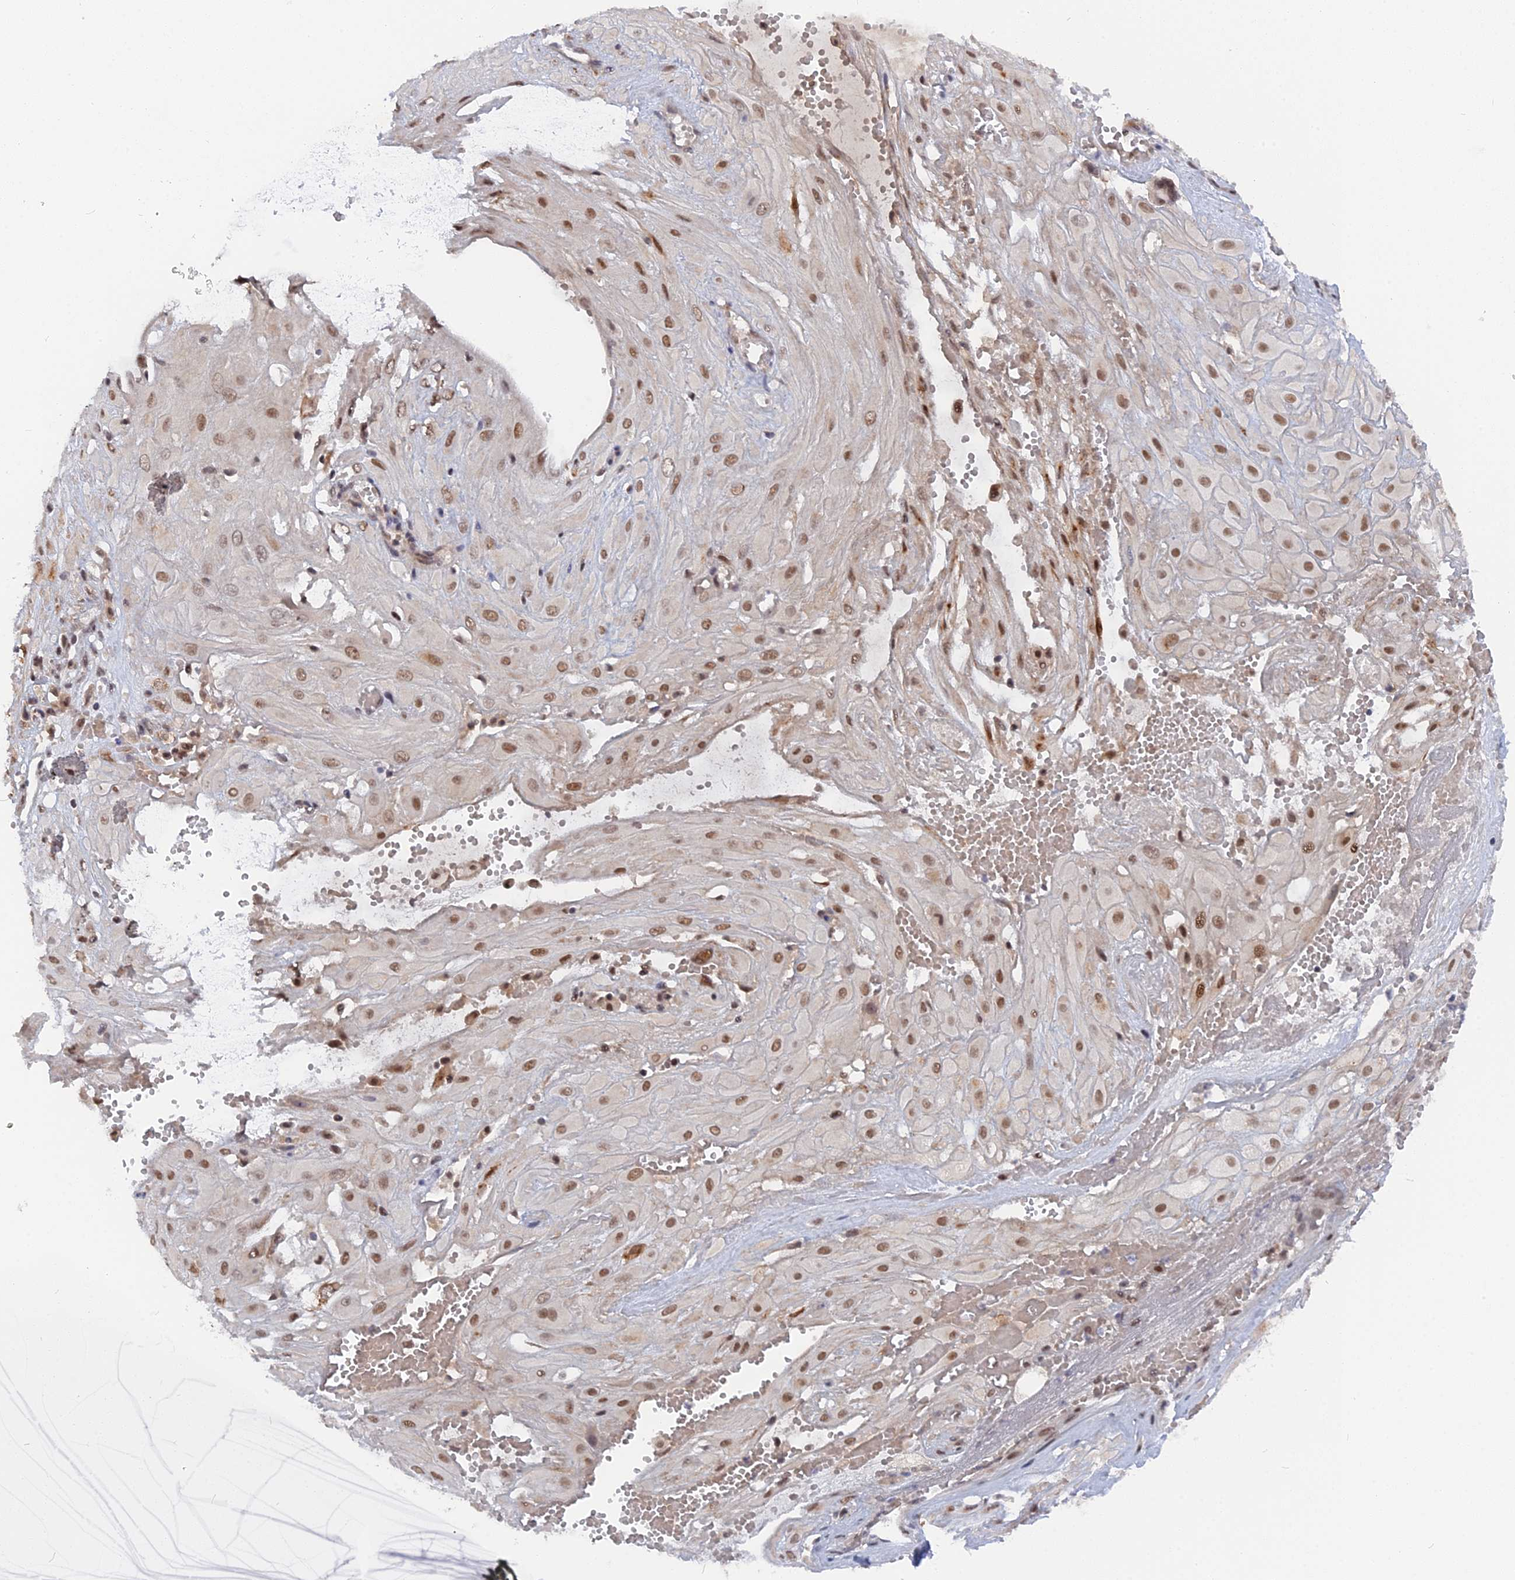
{"staining": {"intensity": "moderate", "quantity": ">75%", "location": "nuclear"}, "tissue": "cervical cancer", "cell_type": "Tumor cells", "image_type": "cancer", "snomed": [{"axis": "morphology", "description": "Squamous cell carcinoma, NOS"}, {"axis": "topography", "description": "Cervix"}], "caption": "Immunohistochemical staining of cervical squamous cell carcinoma demonstrates medium levels of moderate nuclear protein positivity in about >75% of tumor cells. (Stains: DAB in brown, nuclei in blue, Microscopy: brightfield microscopy at high magnification).", "gene": "CCDC85A", "patient": {"sex": "female", "age": 36}}